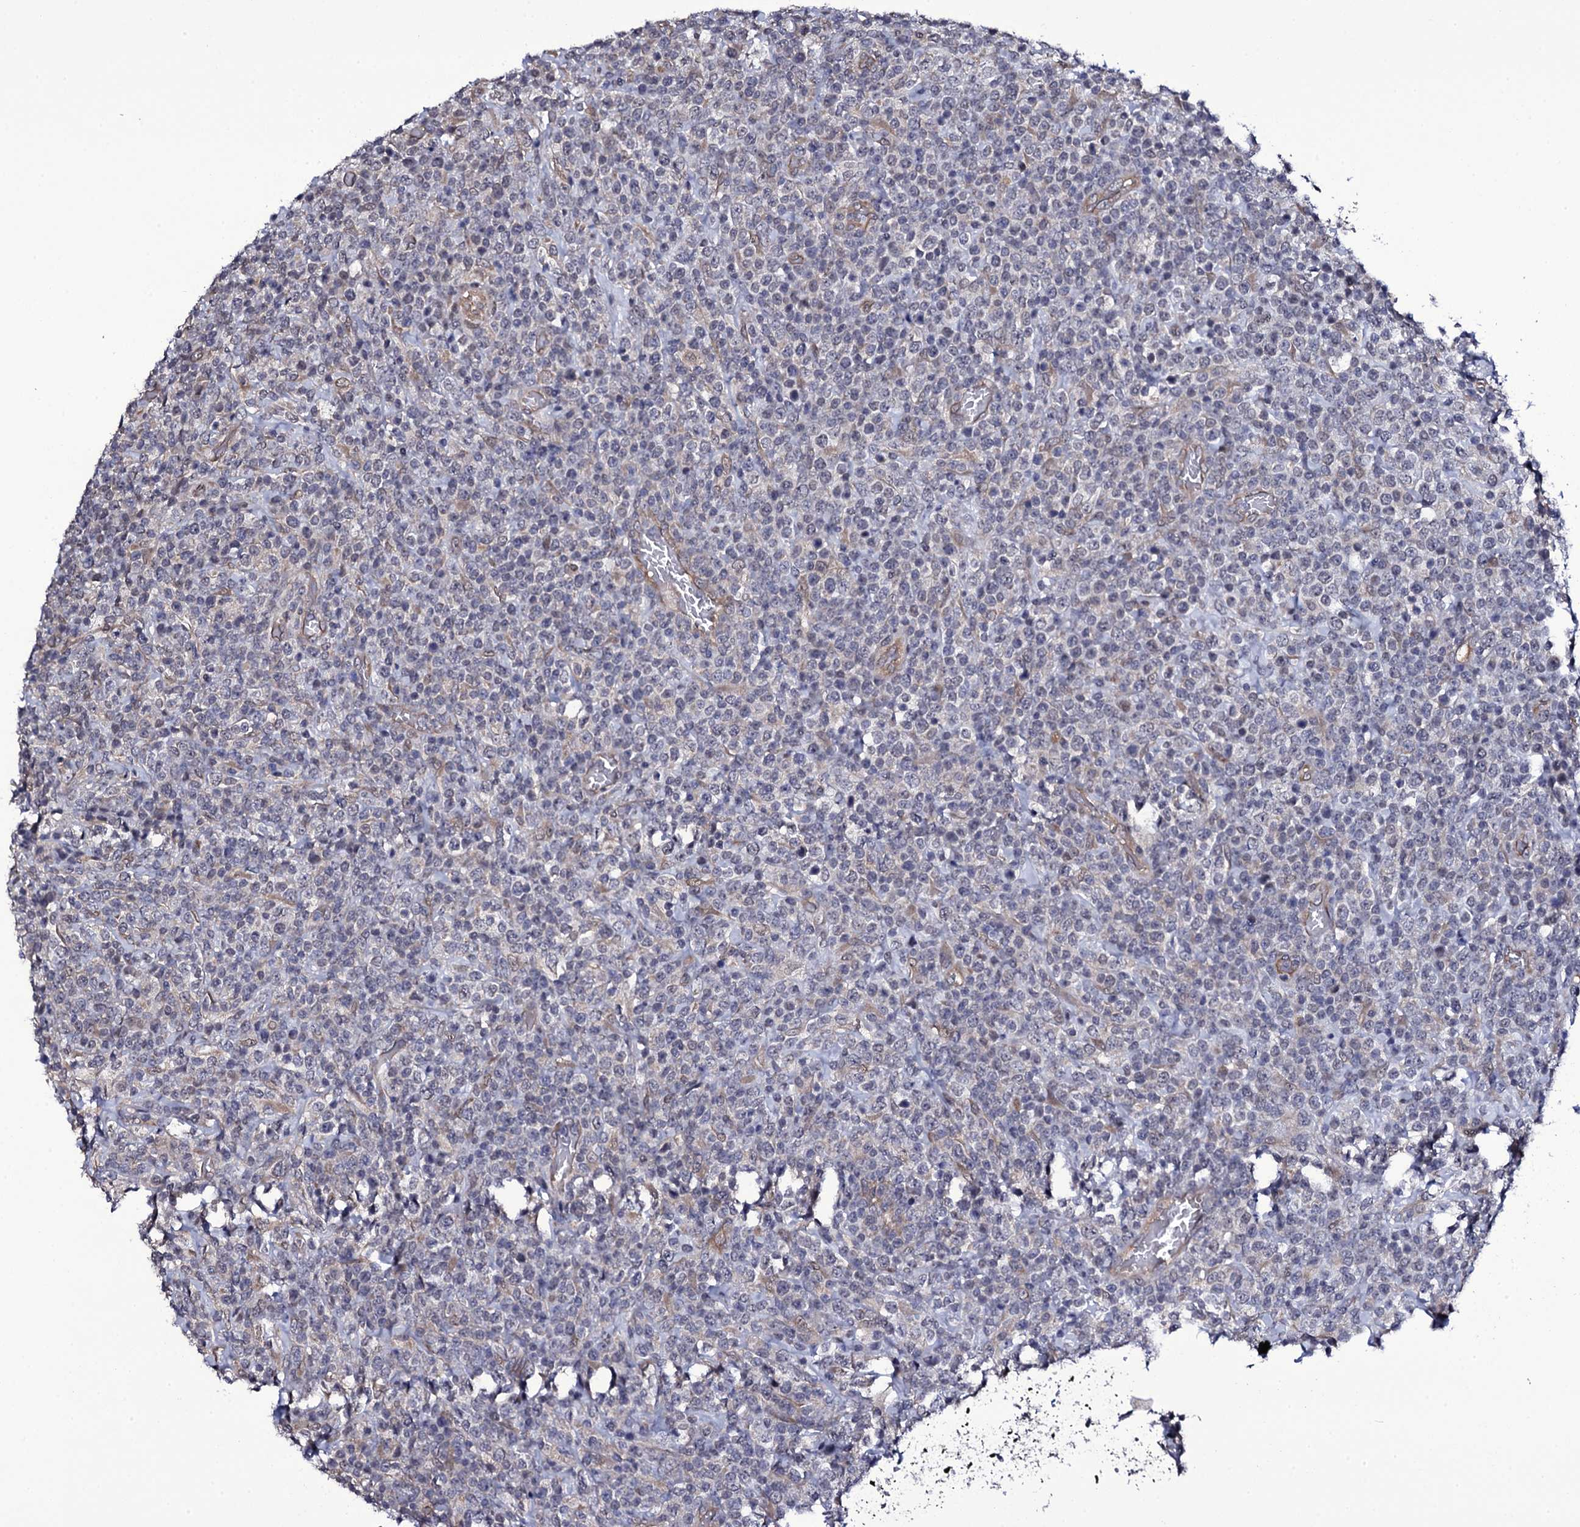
{"staining": {"intensity": "negative", "quantity": "none", "location": "none"}, "tissue": "lymphoma", "cell_type": "Tumor cells", "image_type": "cancer", "snomed": [{"axis": "morphology", "description": "Malignant lymphoma, non-Hodgkin's type, High grade"}, {"axis": "topography", "description": "Colon"}], "caption": "DAB immunohistochemical staining of human malignant lymphoma, non-Hodgkin's type (high-grade) displays no significant expression in tumor cells.", "gene": "GAREM1", "patient": {"sex": "female", "age": 53}}